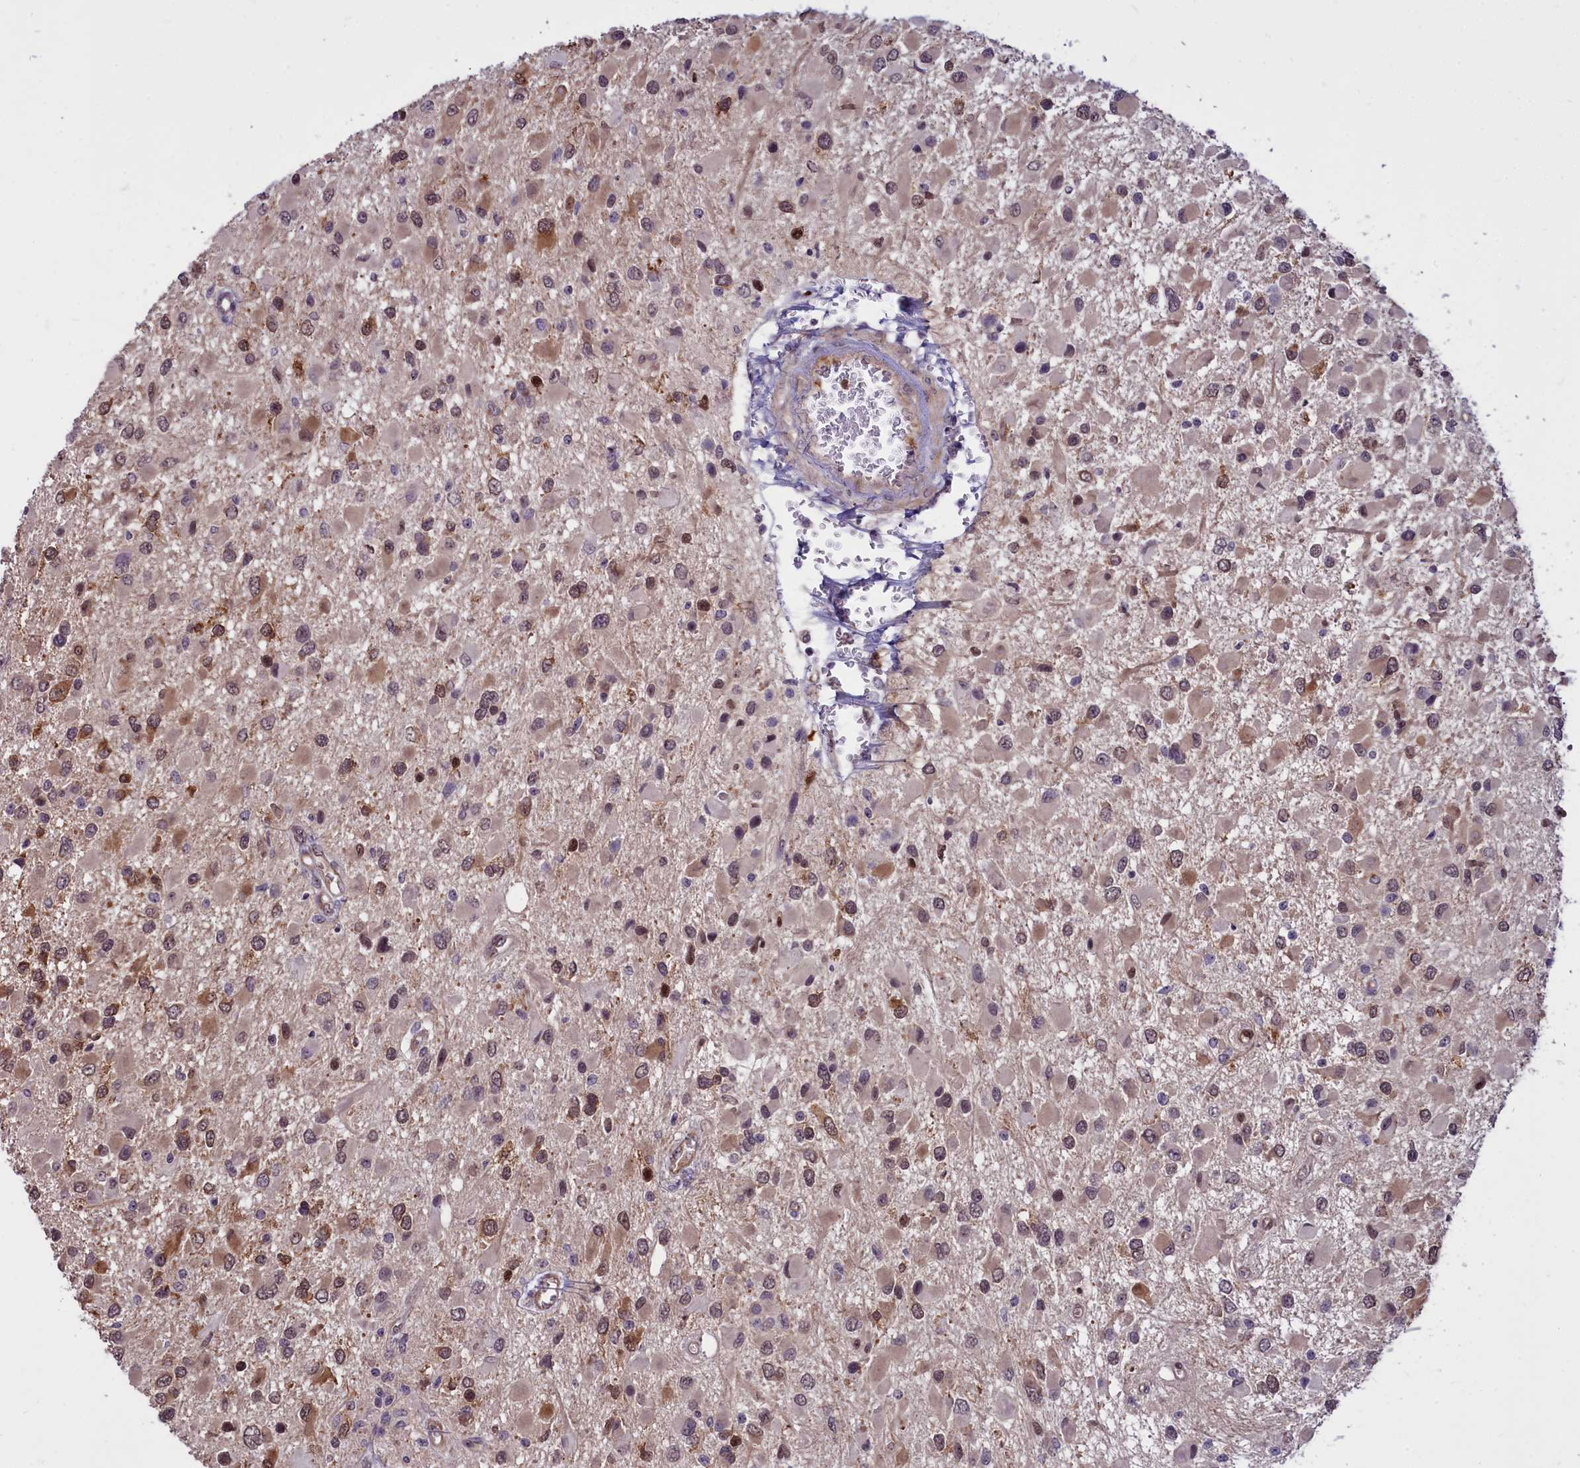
{"staining": {"intensity": "moderate", "quantity": "<25%", "location": "cytoplasmic/membranous,nuclear"}, "tissue": "glioma", "cell_type": "Tumor cells", "image_type": "cancer", "snomed": [{"axis": "morphology", "description": "Glioma, malignant, High grade"}, {"axis": "topography", "description": "Brain"}], "caption": "Protein analysis of glioma tissue exhibits moderate cytoplasmic/membranous and nuclear staining in about <25% of tumor cells.", "gene": "BCAR1", "patient": {"sex": "male", "age": 53}}